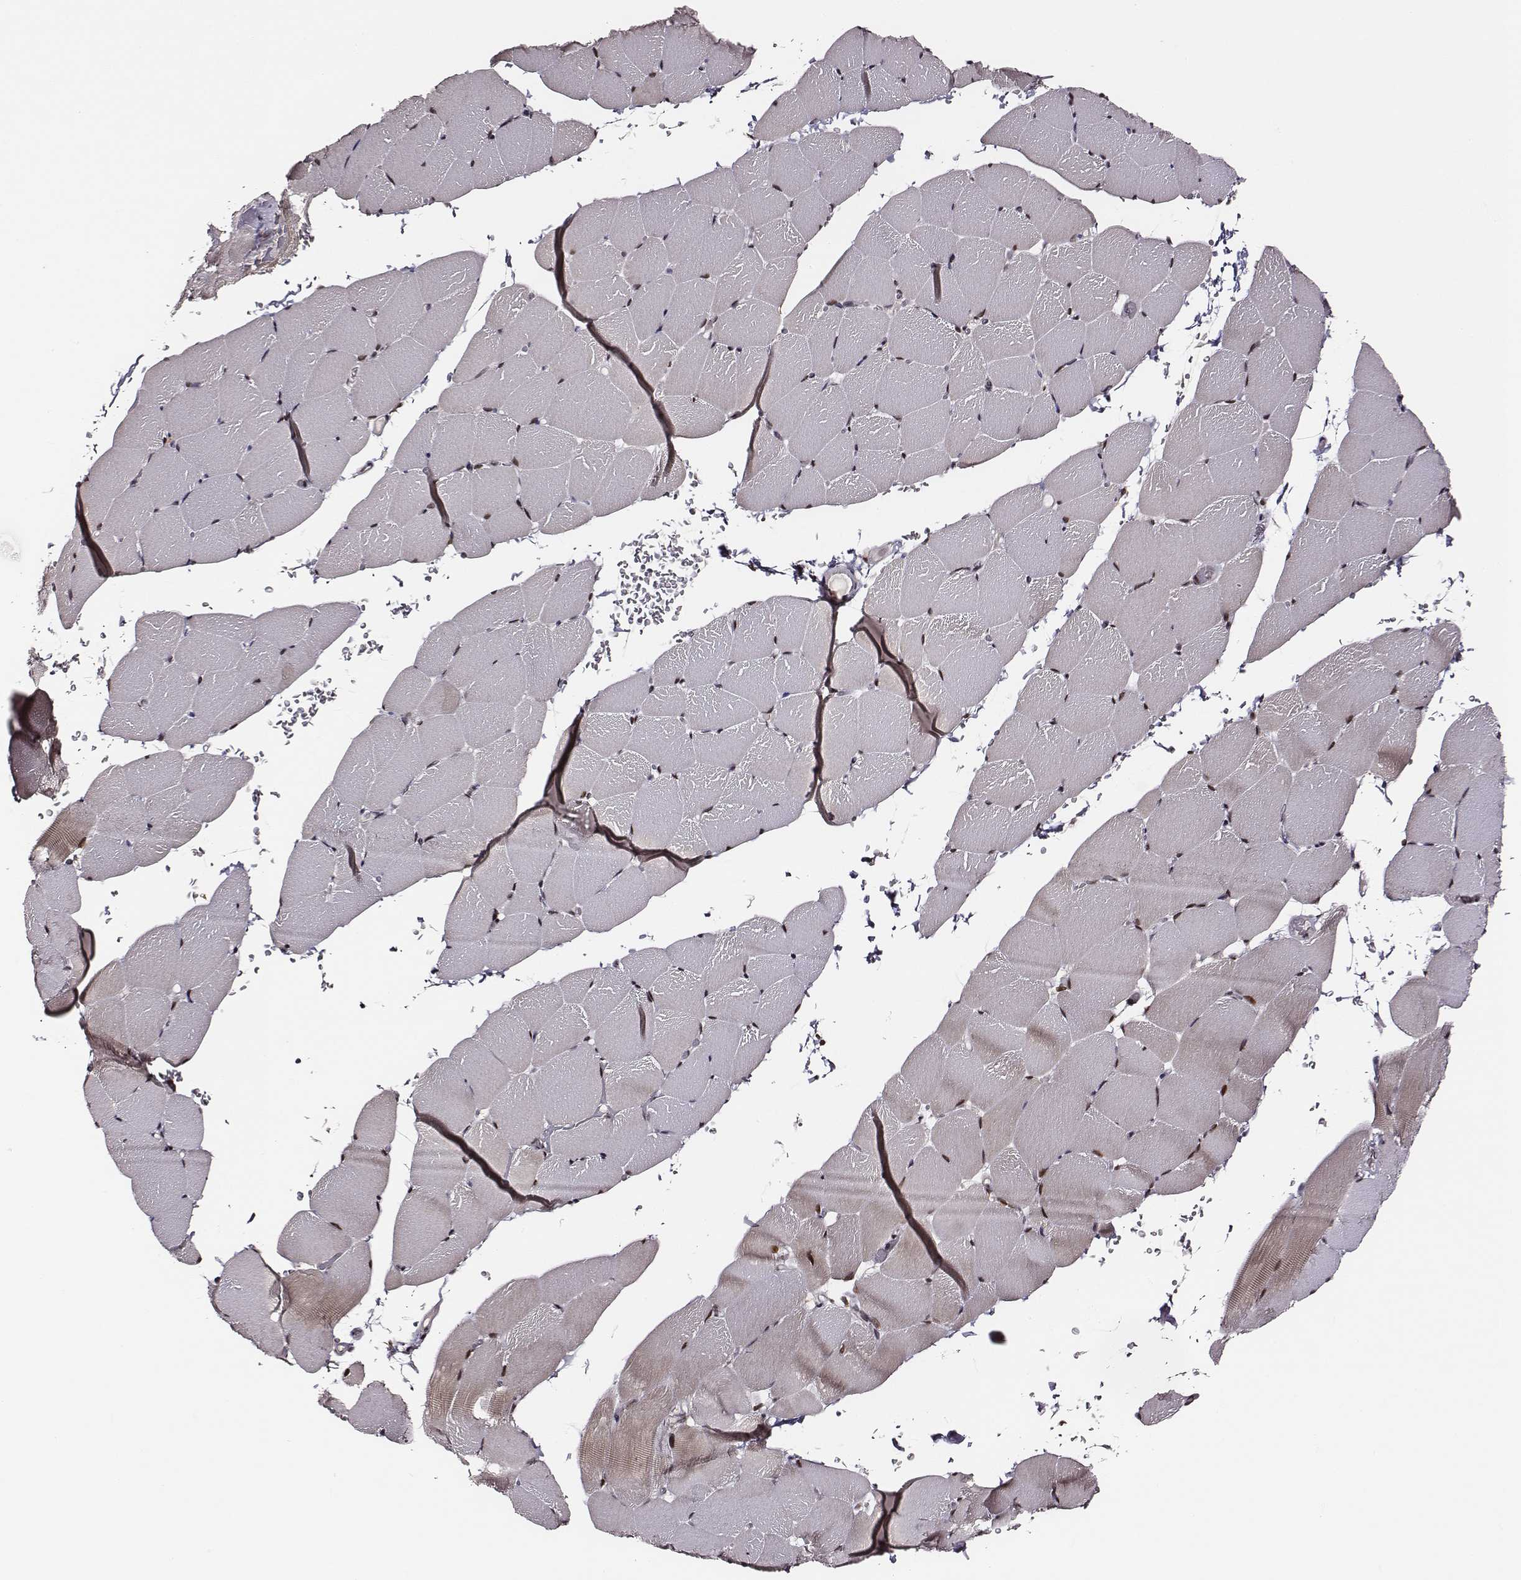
{"staining": {"intensity": "strong", "quantity": ">75%", "location": "nuclear"}, "tissue": "skeletal muscle", "cell_type": "Myocytes", "image_type": "normal", "snomed": [{"axis": "morphology", "description": "Normal tissue, NOS"}, {"axis": "topography", "description": "Skeletal muscle"}], "caption": "DAB (3,3'-diaminobenzidine) immunohistochemical staining of normal skeletal muscle displays strong nuclear protein positivity in about >75% of myocytes.", "gene": "PPARA", "patient": {"sex": "female", "age": 37}}